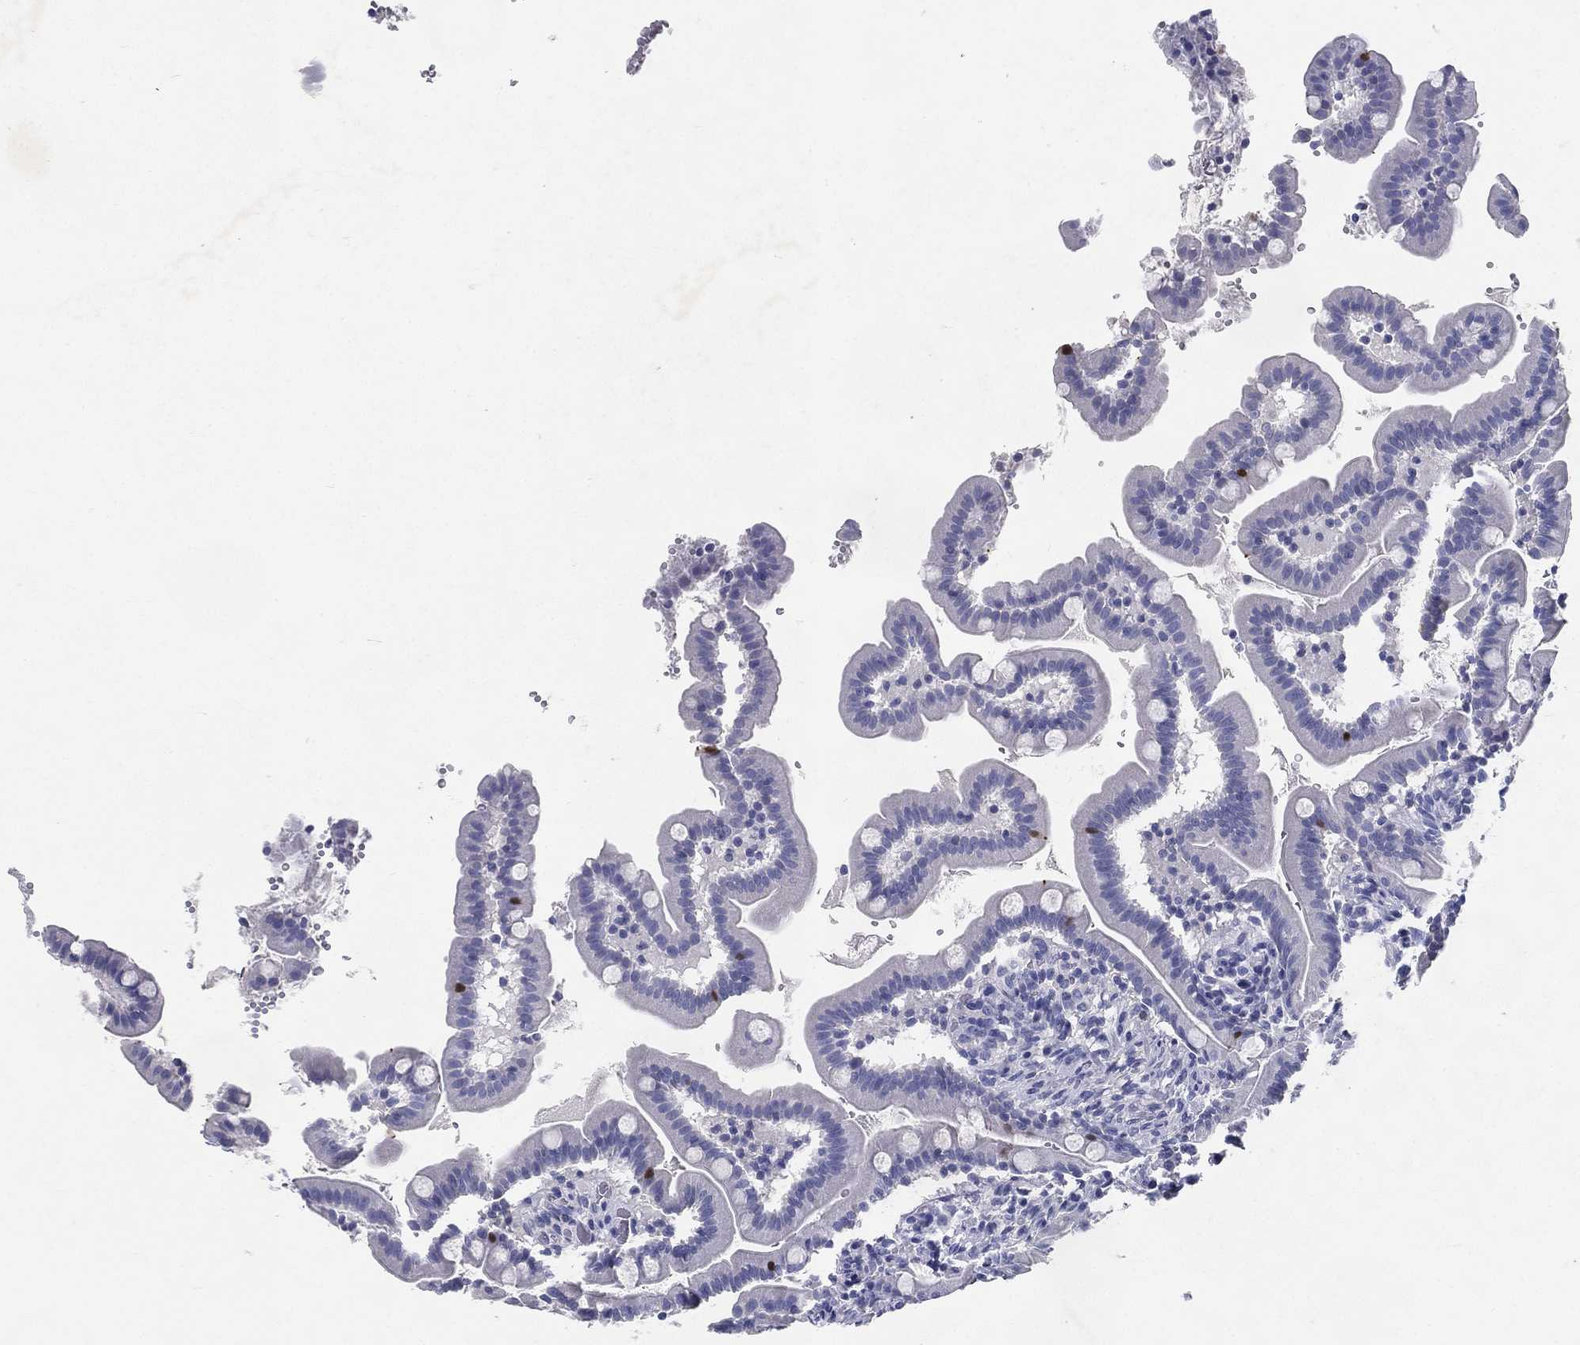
{"staining": {"intensity": "negative", "quantity": "none", "location": "none"}, "tissue": "small intestine", "cell_type": "Glandular cells", "image_type": "normal", "snomed": [{"axis": "morphology", "description": "Normal tissue, NOS"}, {"axis": "topography", "description": "Small intestine"}], "caption": "Micrograph shows no significant protein staining in glandular cells of benign small intestine. (DAB (3,3'-diaminobenzidine) IHC, high magnification).", "gene": "RGS13", "patient": {"sex": "female", "age": 44}}